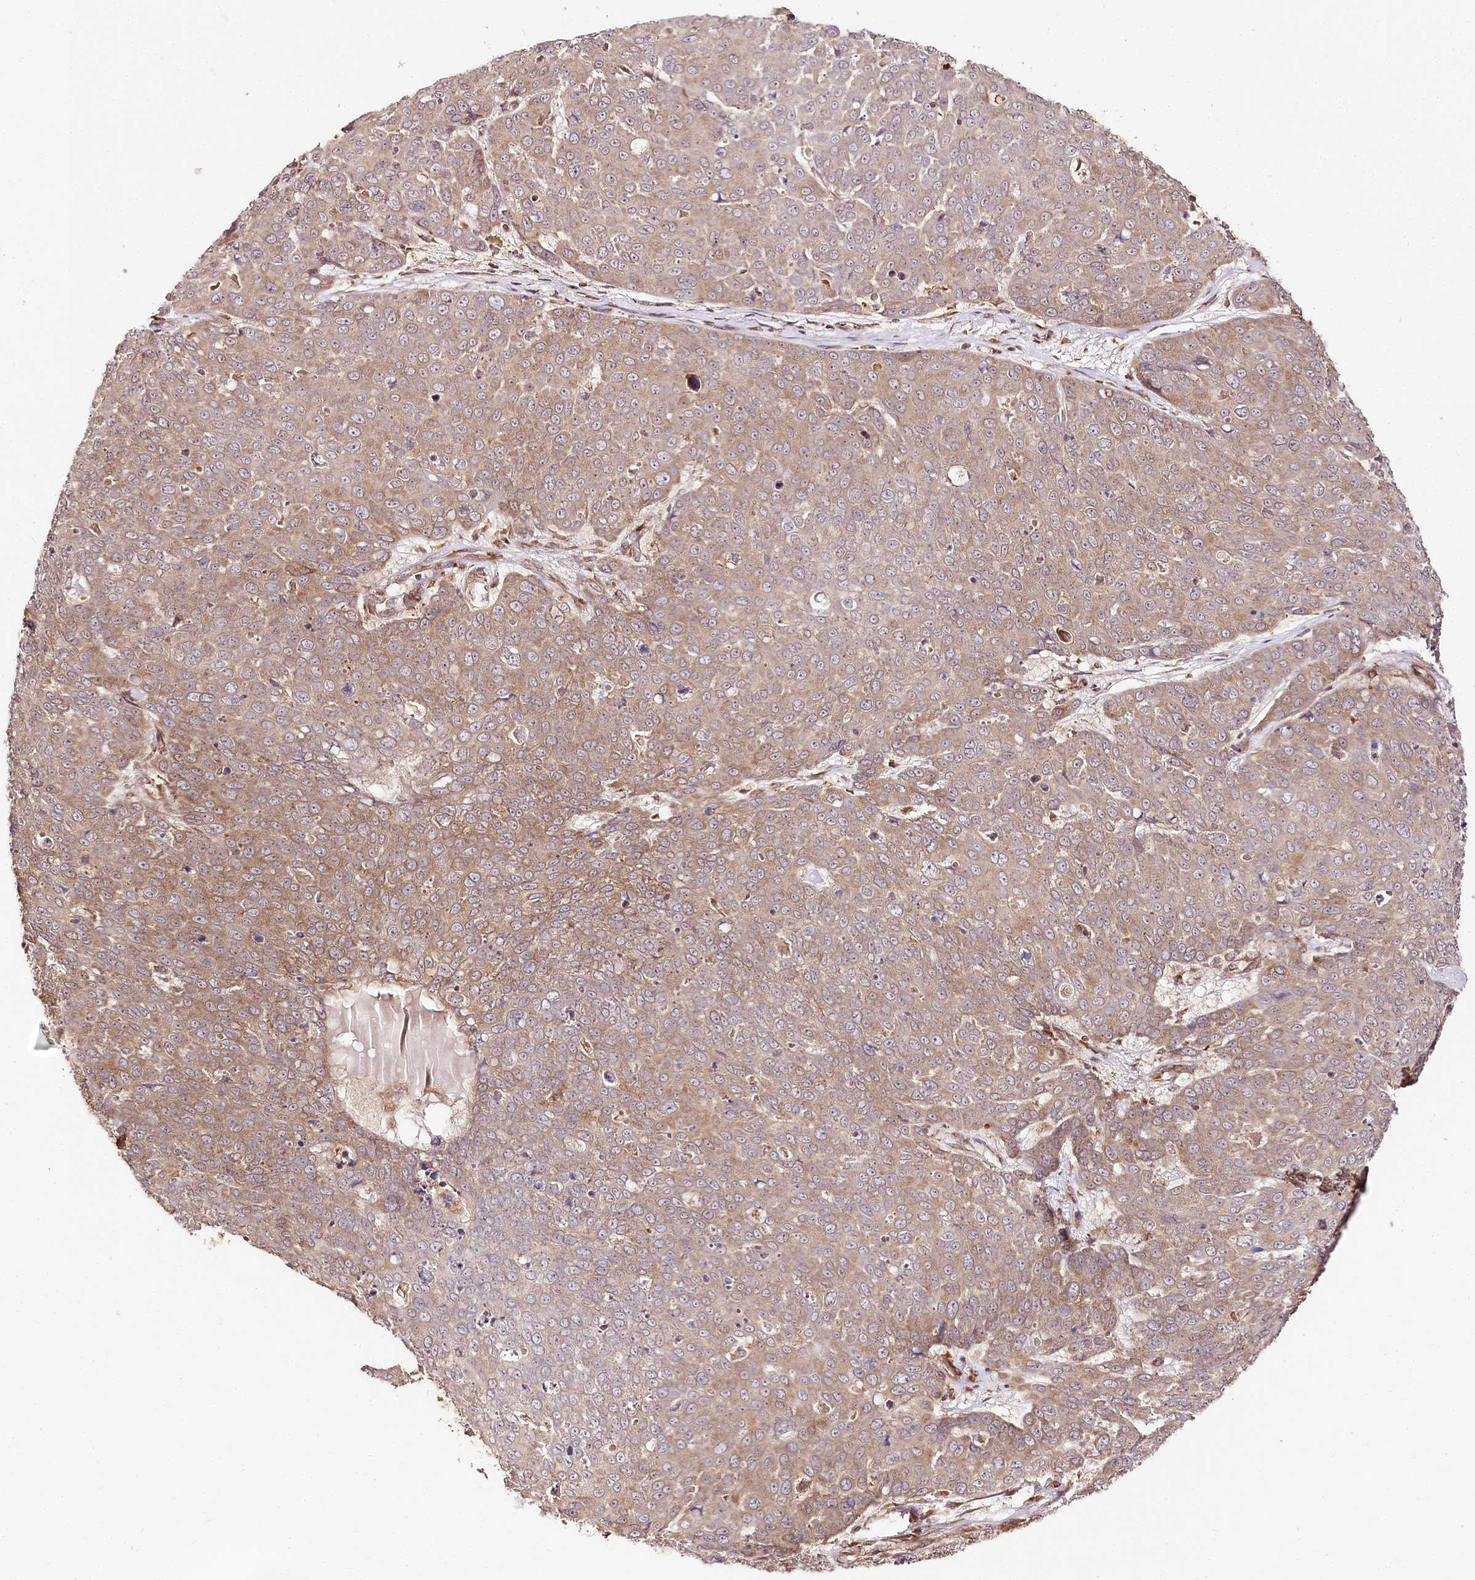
{"staining": {"intensity": "weak", "quantity": ">75%", "location": "cytoplasmic/membranous"}, "tissue": "skin cancer", "cell_type": "Tumor cells", "image_type": "cancer", "snomed": [{"axis": "morphology", "description": "Squamous cell carcinoma, NOS"}, {"axis": "topography", "description": "Skin"}], "caption": "Weak cytoplasmic/membranous protein staining is identified in approximately >75% of tumor cells in skin cancer (squamous cell carcinoma). The staining was performed using DAB (3,3'-diaminobenzidine), with brown indicating positive protein expression. Nuclei are stained blue with hematoxylin.", "gene": "ENSG00000144785", "patient": {"sex": "male", "age": 71}}